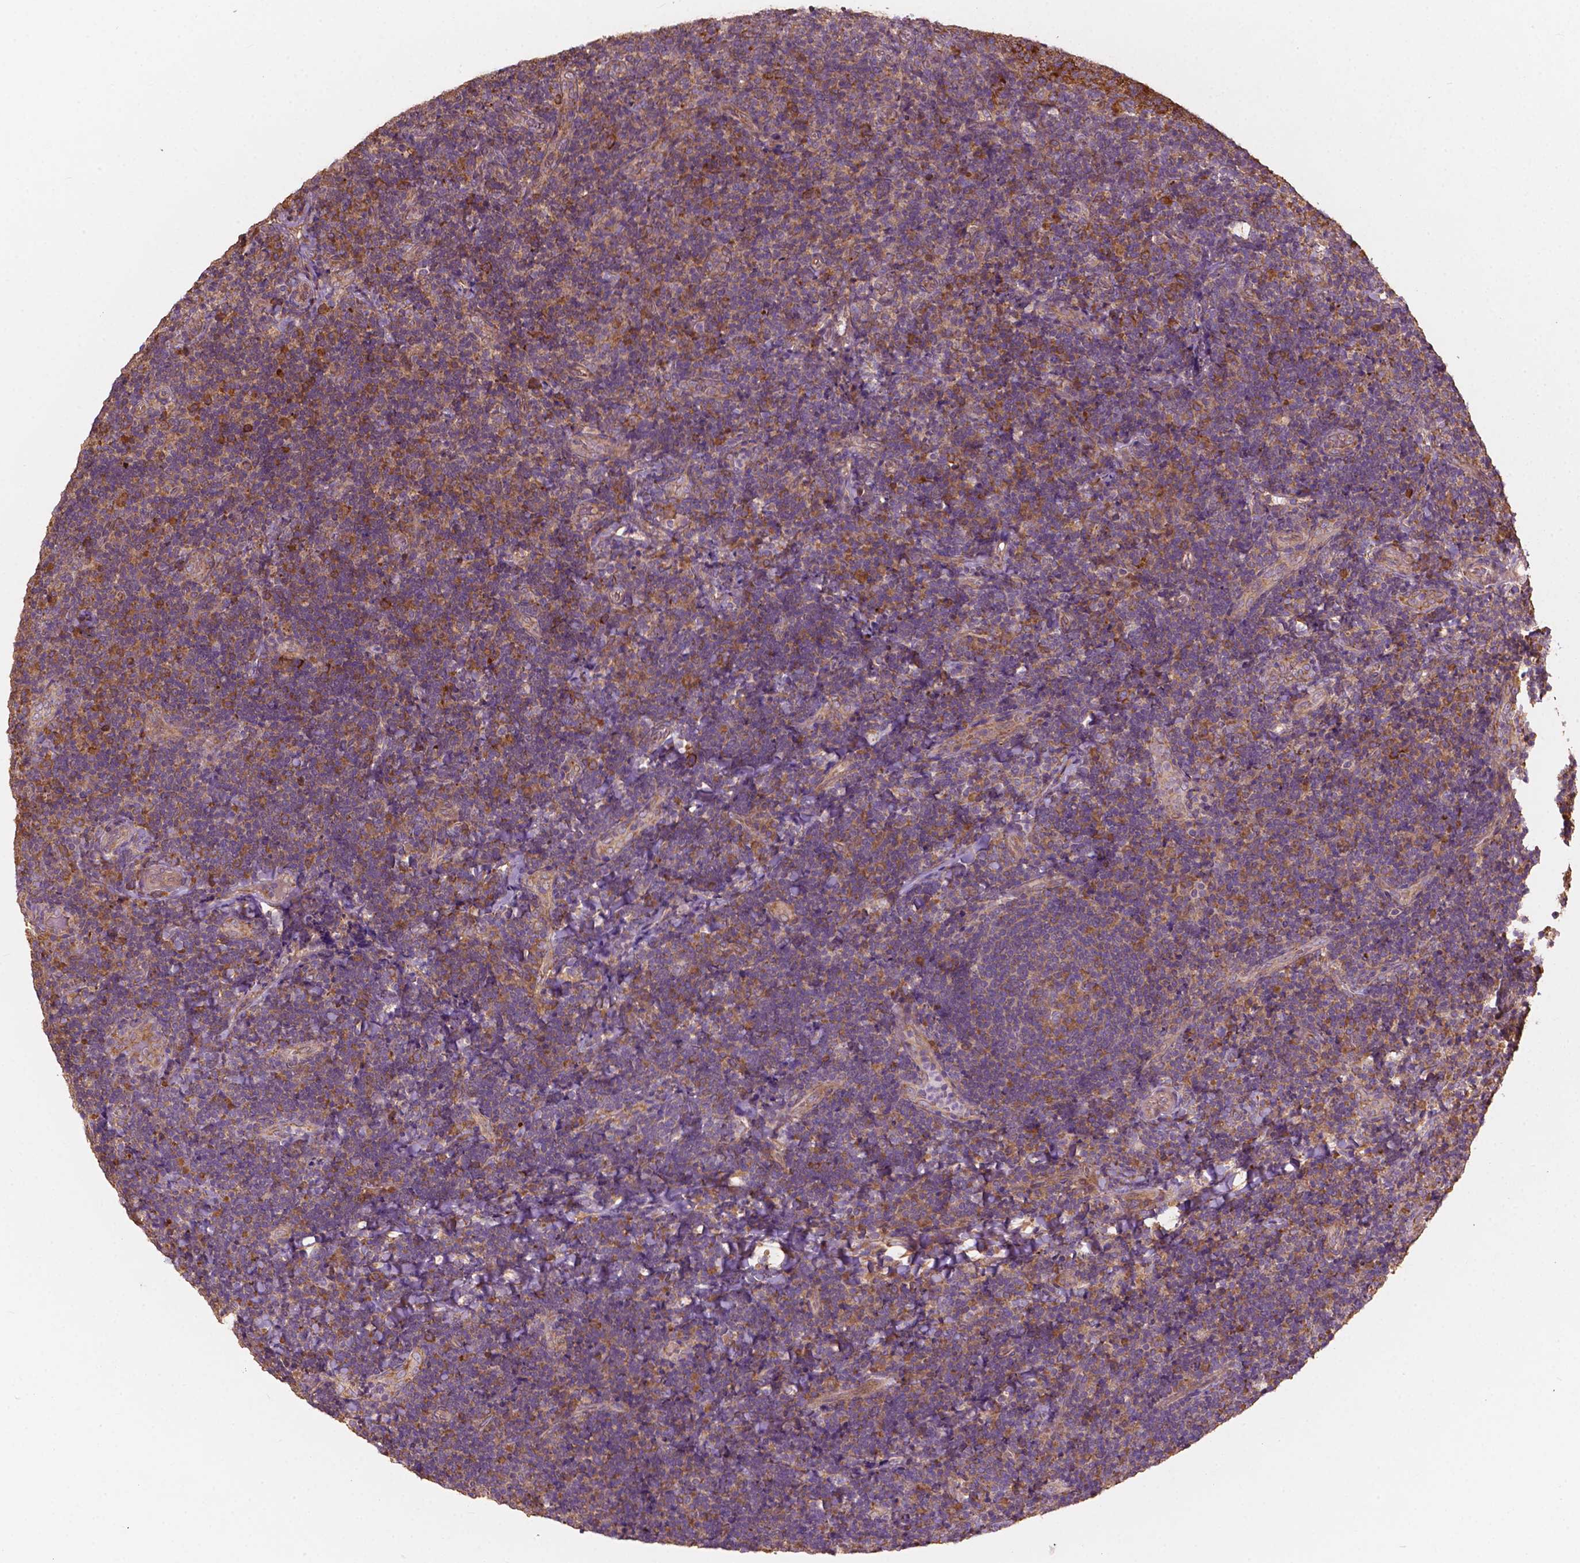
{"staining": {"intensity": "strong", "quantity": "25%-75%", "location": "cytoplasmic/membranous"}, "tissue": "tonsil", "cell_type": "Germinal center cells", "image_type": "normal", "snomed": [{"axis": "morphology", "description": "Normal tissue, NOS"}, {"axis": "topography", "description": "Tonsil"}], "caption": "About 25%-75% of germinal center cells in unremarkable tonsil show strong cytoplasmic/membranous protein staining as visualized by brown immunohistochemical staining.", "gene": "G3BP1", "patient": {"sex": "male", "age": 17}}